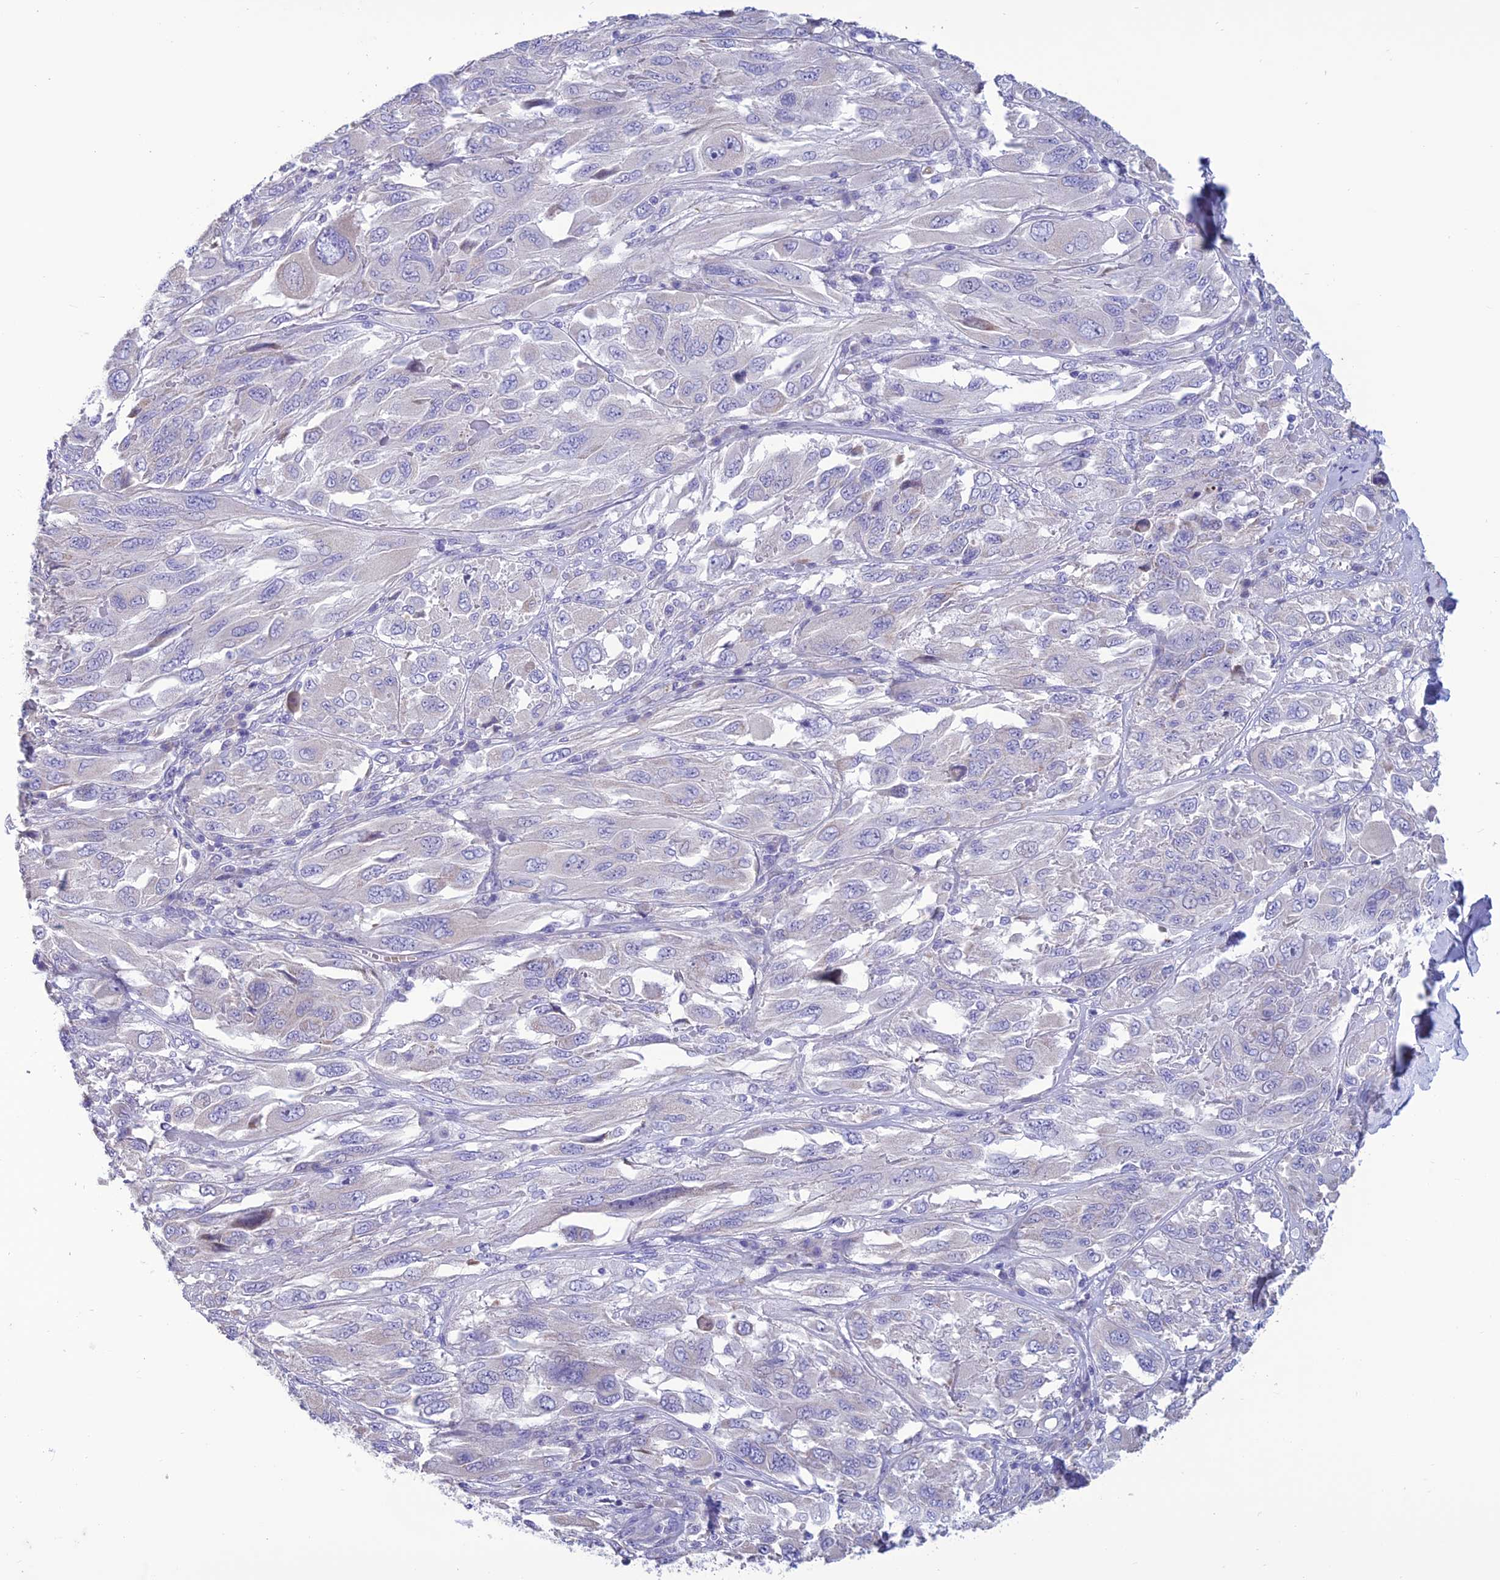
{"staining": {"intensity": "negative", "quantity": "none", "location": "none"}, "tissue": "melanoma", "cell_type": "Tumor cells", "image_type": "cancer", "snomed": [{"axis": "morphology", "description": "Malignant melanoma, NOS"}, {"axis": "topography", "description": "Skin"}], "caption": "Immunohistochemical staining of malignant melanoma shows no significant positivity in tumor cells.", "gene": "BHMT2", "patient": {"sex": "female", "age": 91}}